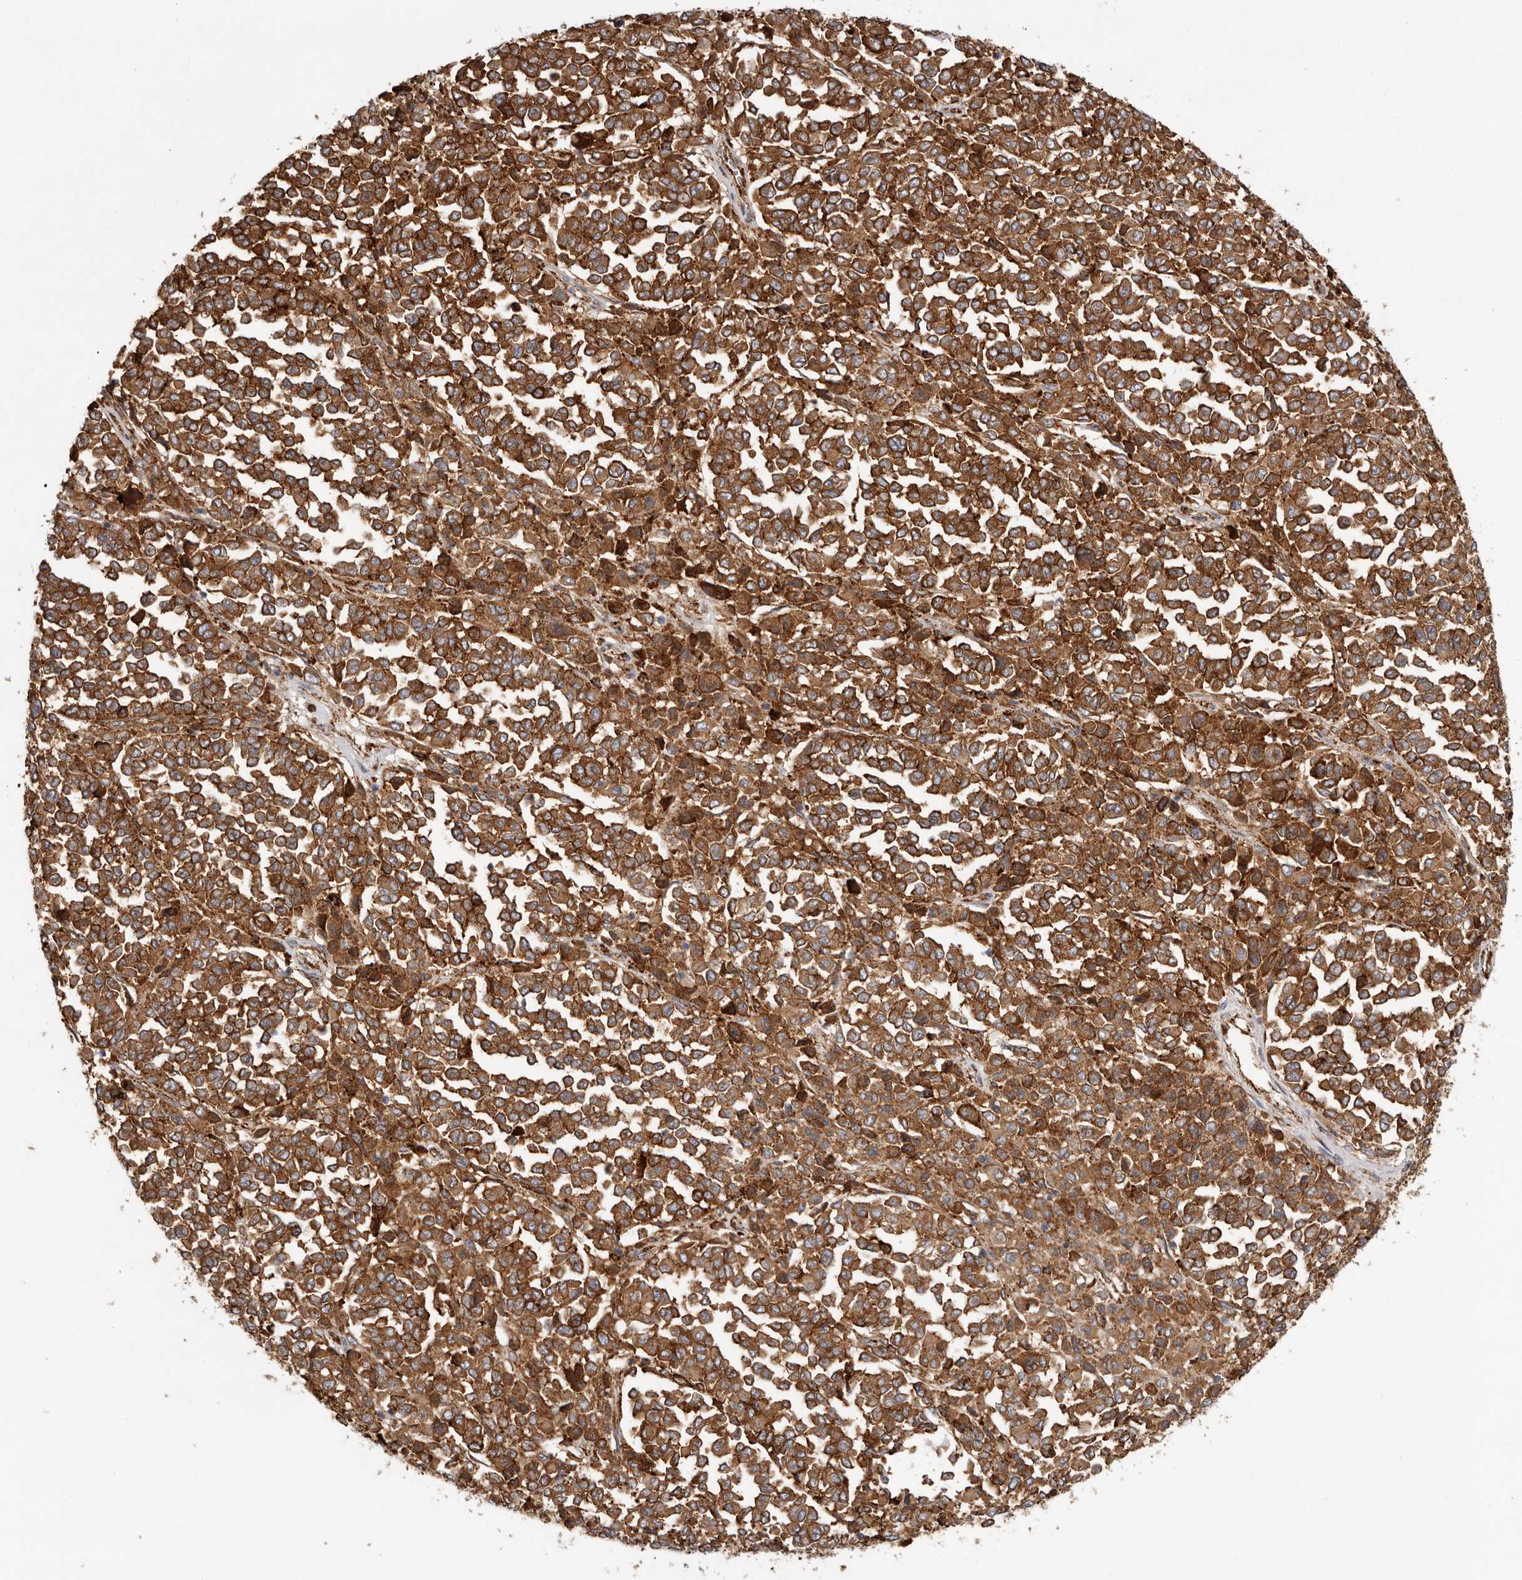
{"staining": {"intensity": "strong", "quantity": ">75%", "location": "cytoplasmic/membranous"}, "tissue": "melanoma", "cell_type": "Tumor cells", "image_type": "cancer", "snomed": [{"axis": "morphology", "description": "Malignant melanoma, Metastatic site"}, {"axis": "topography", "description": "Pancreas"}], "caption": "This micrograph displays malignant melanoma (metastatic site) stained with IHC to label a protein in brown. The cytoplasmic/membranous of tumor cells show strong positivity for the protein. Nuclei are counter-stained blue.", "gene": "GRN", "patient": {"sex": "female", "age": 30}}